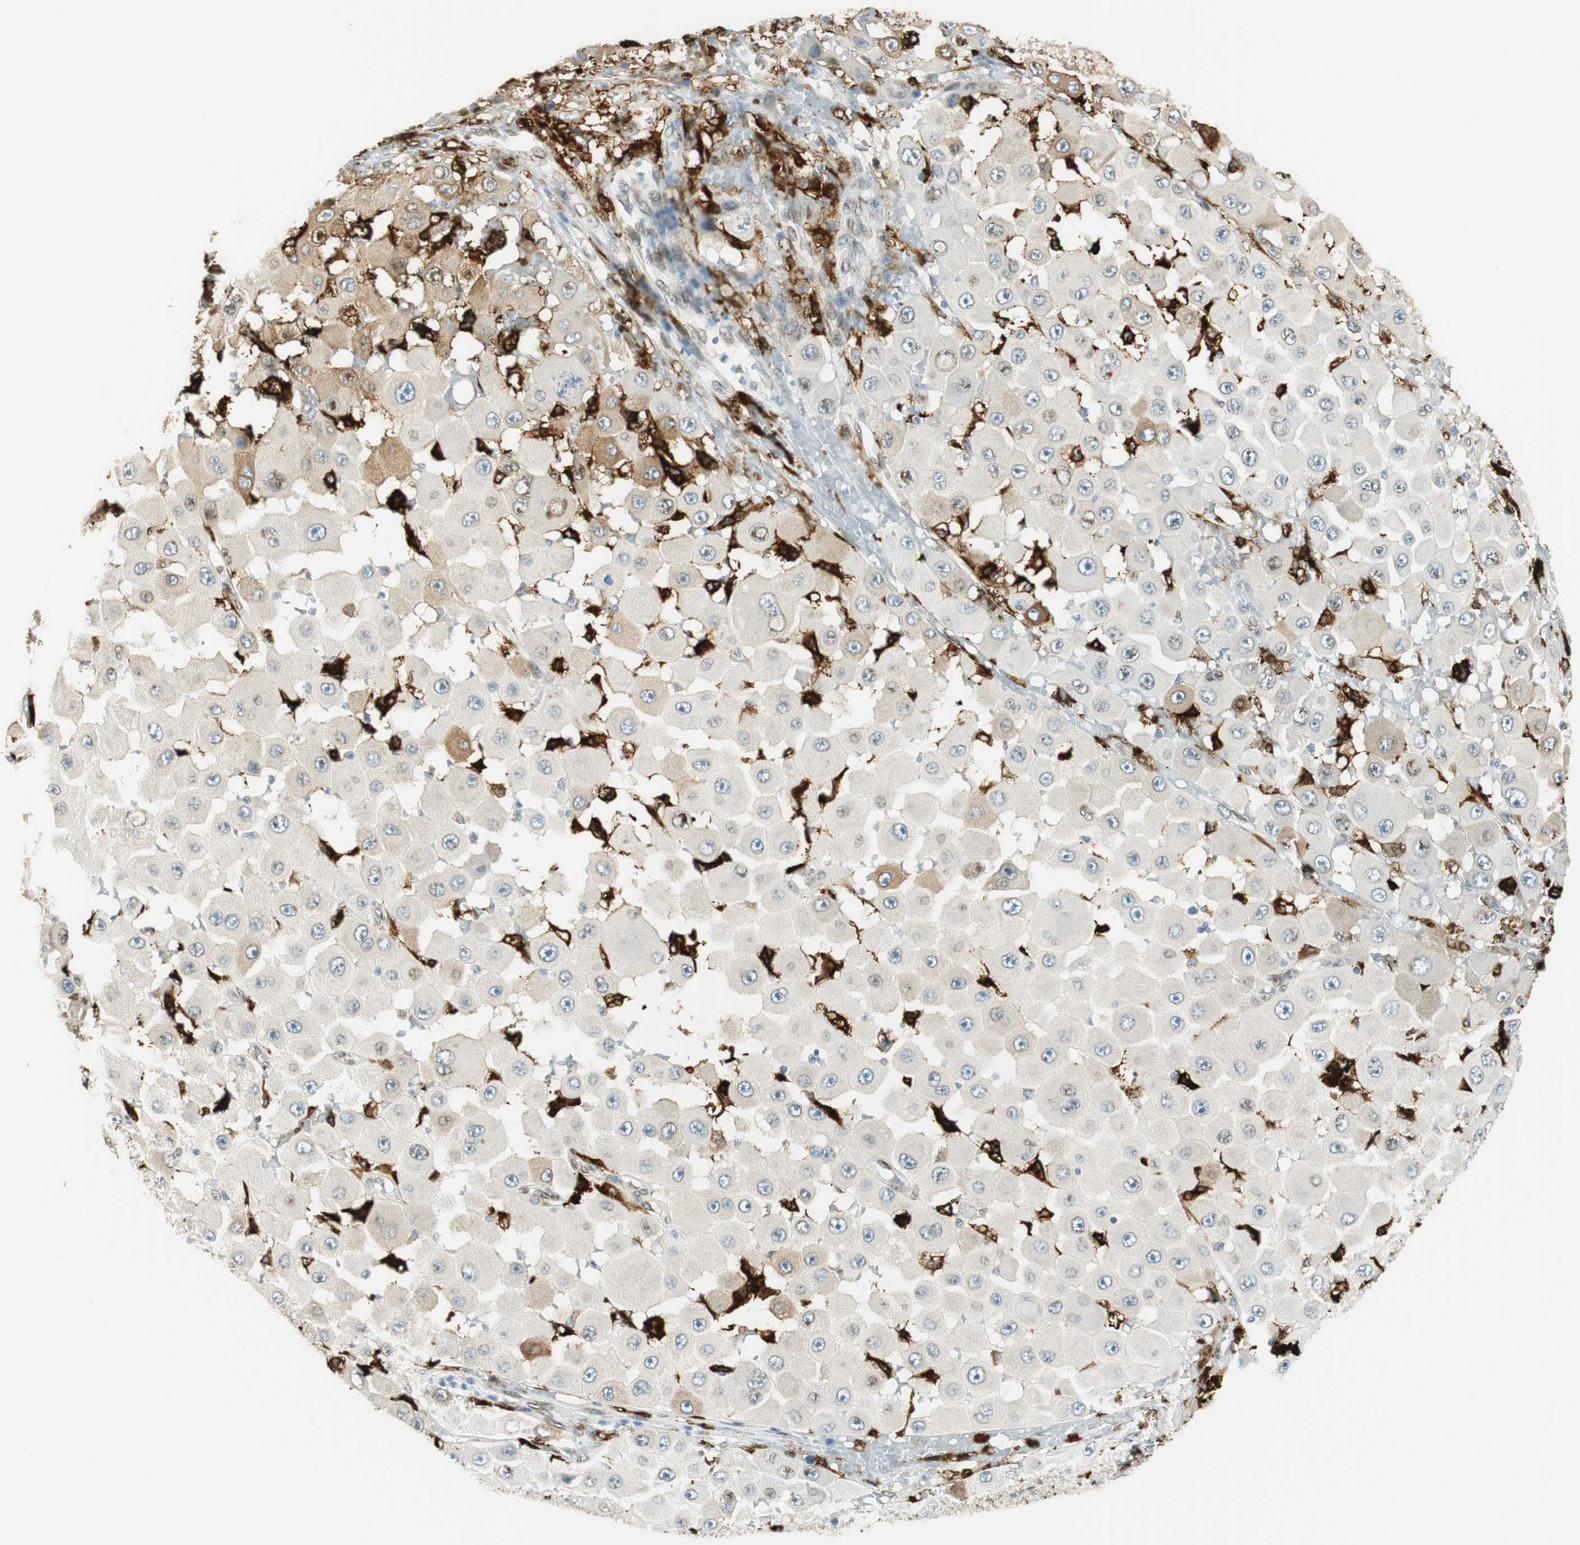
{"staining": {"intensity": "strong", "quantity": "<25%", "location": "cytoplasmic/membranous"}, "tissue": "melanoma", "cell_type": "Tumor cells", "image_type": "cancer", "snomed": [{"axis": "morphology", "description": "Malignant melanoma, NOS"}, {"axis": "topography", "description": "Skin"}], "caption": "Protein expression analysis of melanoma reveals strong cytoplasmic/membranous positivity in approximately <25% of tumor cells. (DAB IHC, brown staining for protein, blue staining for nuclei).", "gene": "TMEM260", "patient": {"sex": "female", "age": 81}}